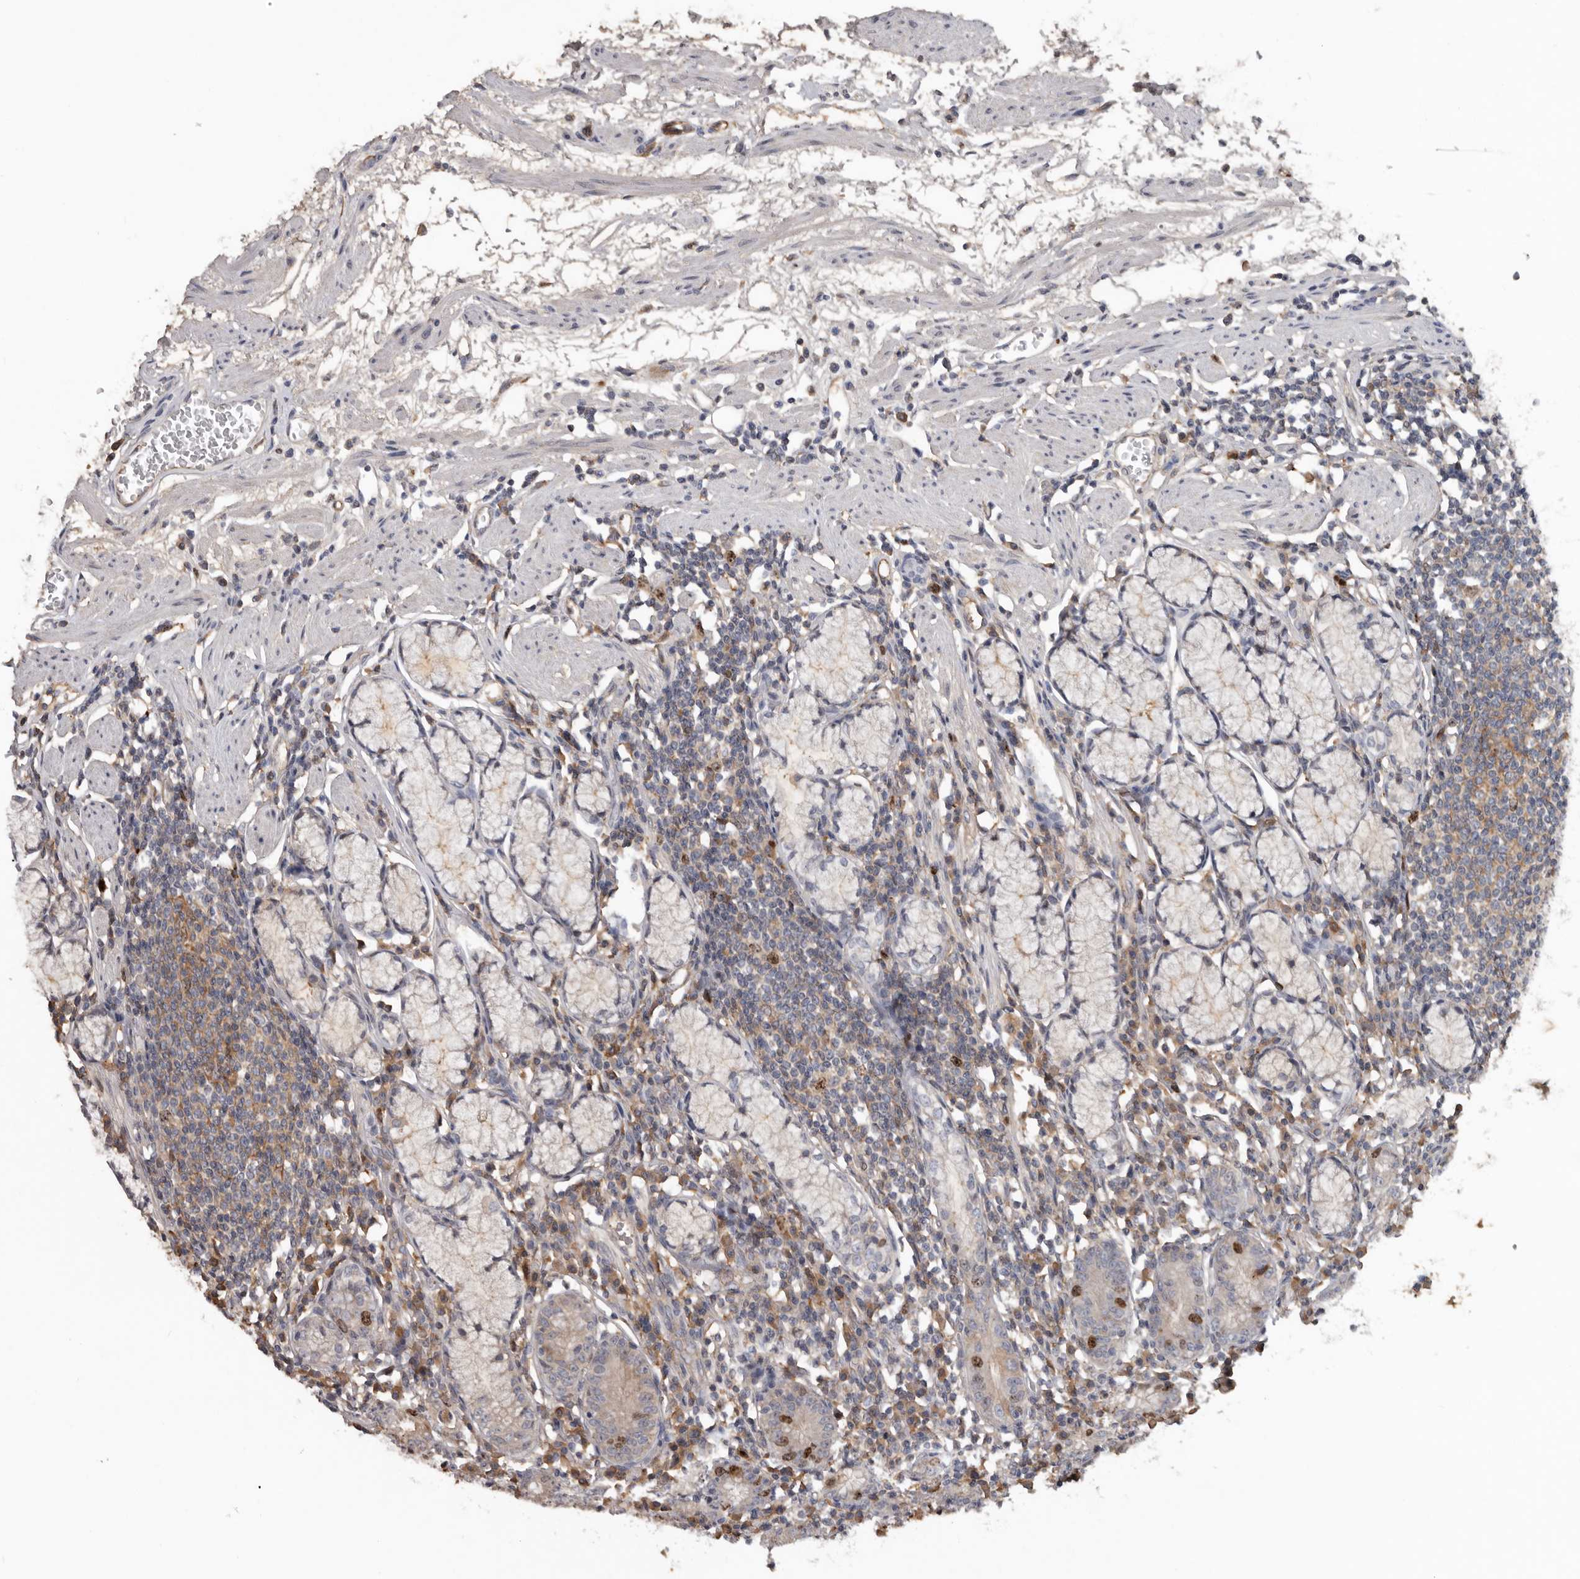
{"staining": {"intensity": "strong", "quantity": "<25%", "location": "cytoplasmic/membranous,nuclear"}, "tissue": "stomach", "cell_type": "Glandular cells", "image_type": "normal", "snomed": [{"axis": "morphology", "description": "Normal tissue, NOS"}, {"axis": "topography", "description": "Stomach"}], "caption": "Immunohistochemistry (DAB (3,3'-diaminobenzidine)) staining of benign stomach displays strong cytoplasmic/membranous,nuclear protein expression in about <25% of glandular cells.", "gene": "CDCA8", "patient": {"sex": "male", "age": 55}}